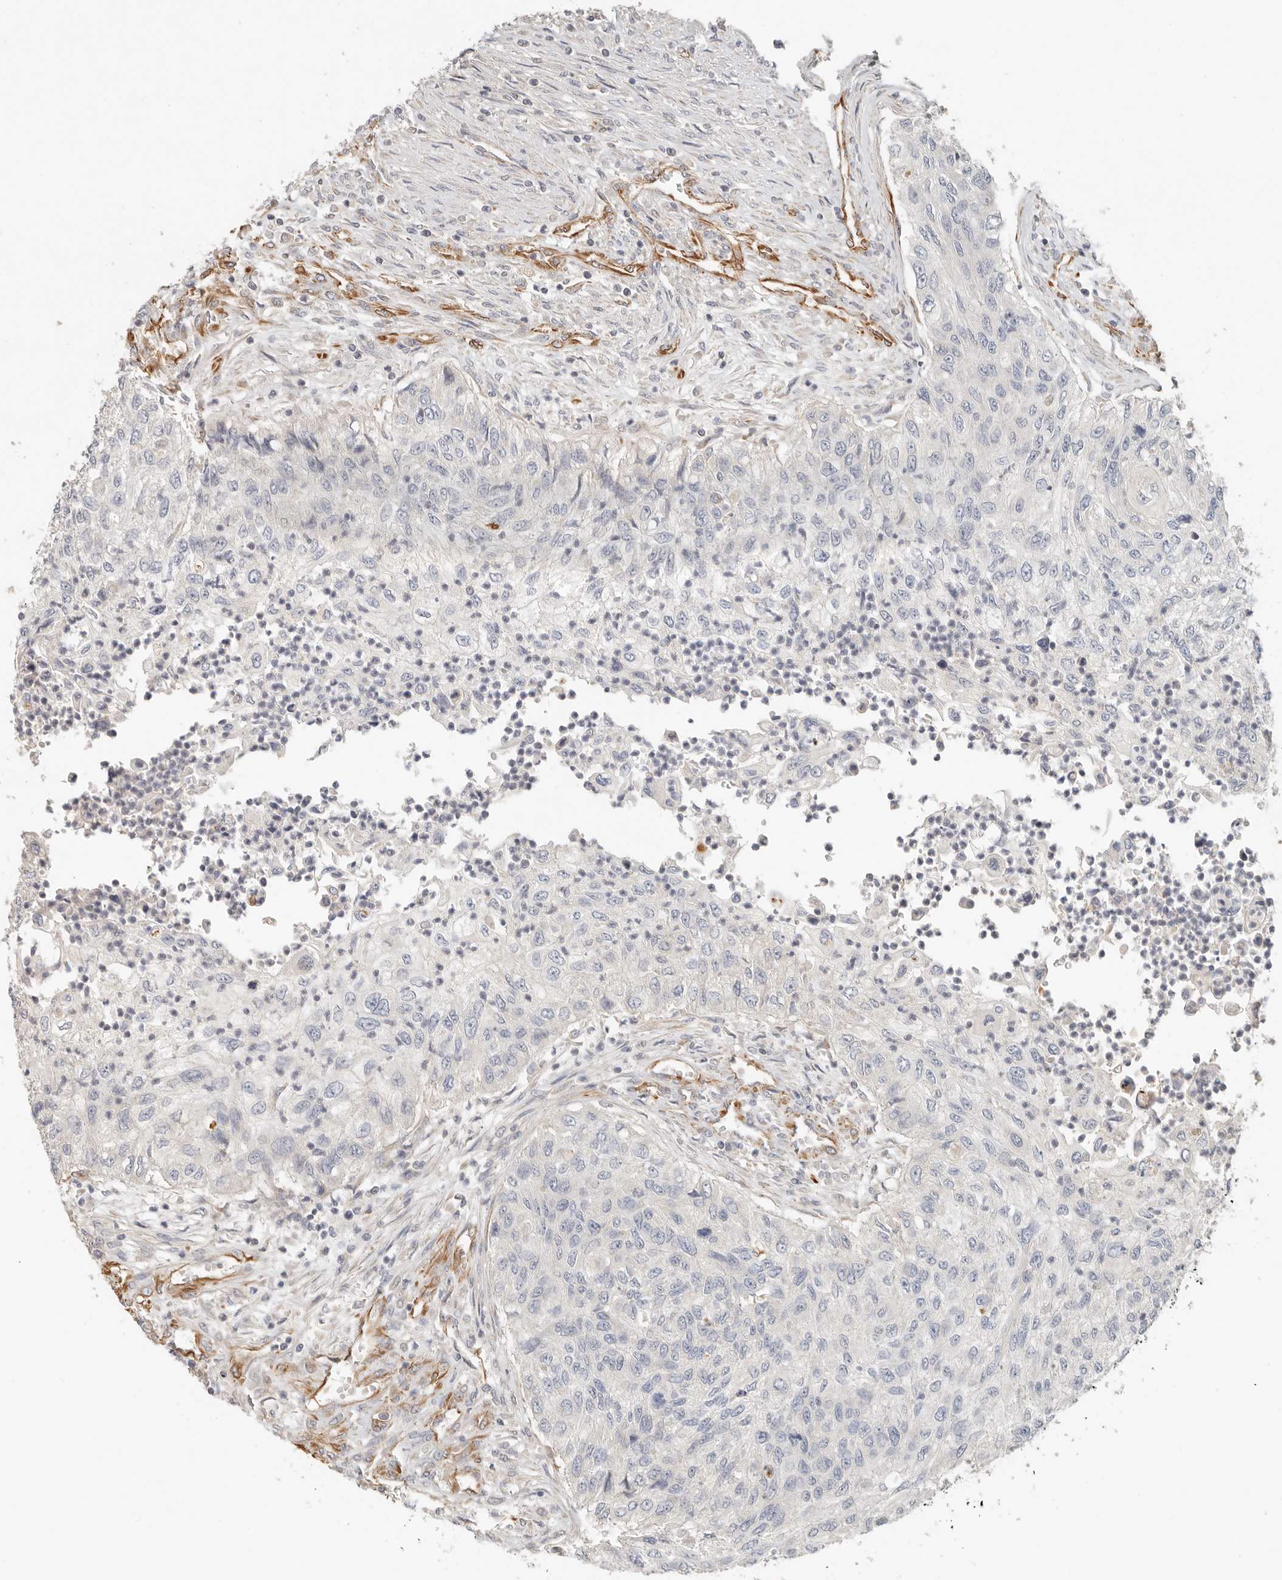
{"staining": {"intensity": "negative", "quantity": "none", "location": "none"}, "tissue": "urothelial cancer", "cell_type": "Tumor cells", "image_type": "cancer", "snomed": [{"axis": "morphology", "description": "Urothelial carcinoma, High grade"}, {"axis": "topography", "description": "Urinary bladder"}], "caption": "Image shows no protein staining in tumor cells of high-grade urothelial carcinoma tissue.", "gene": "SPRING1", "patient": {"sex": "female", "age": 60}}